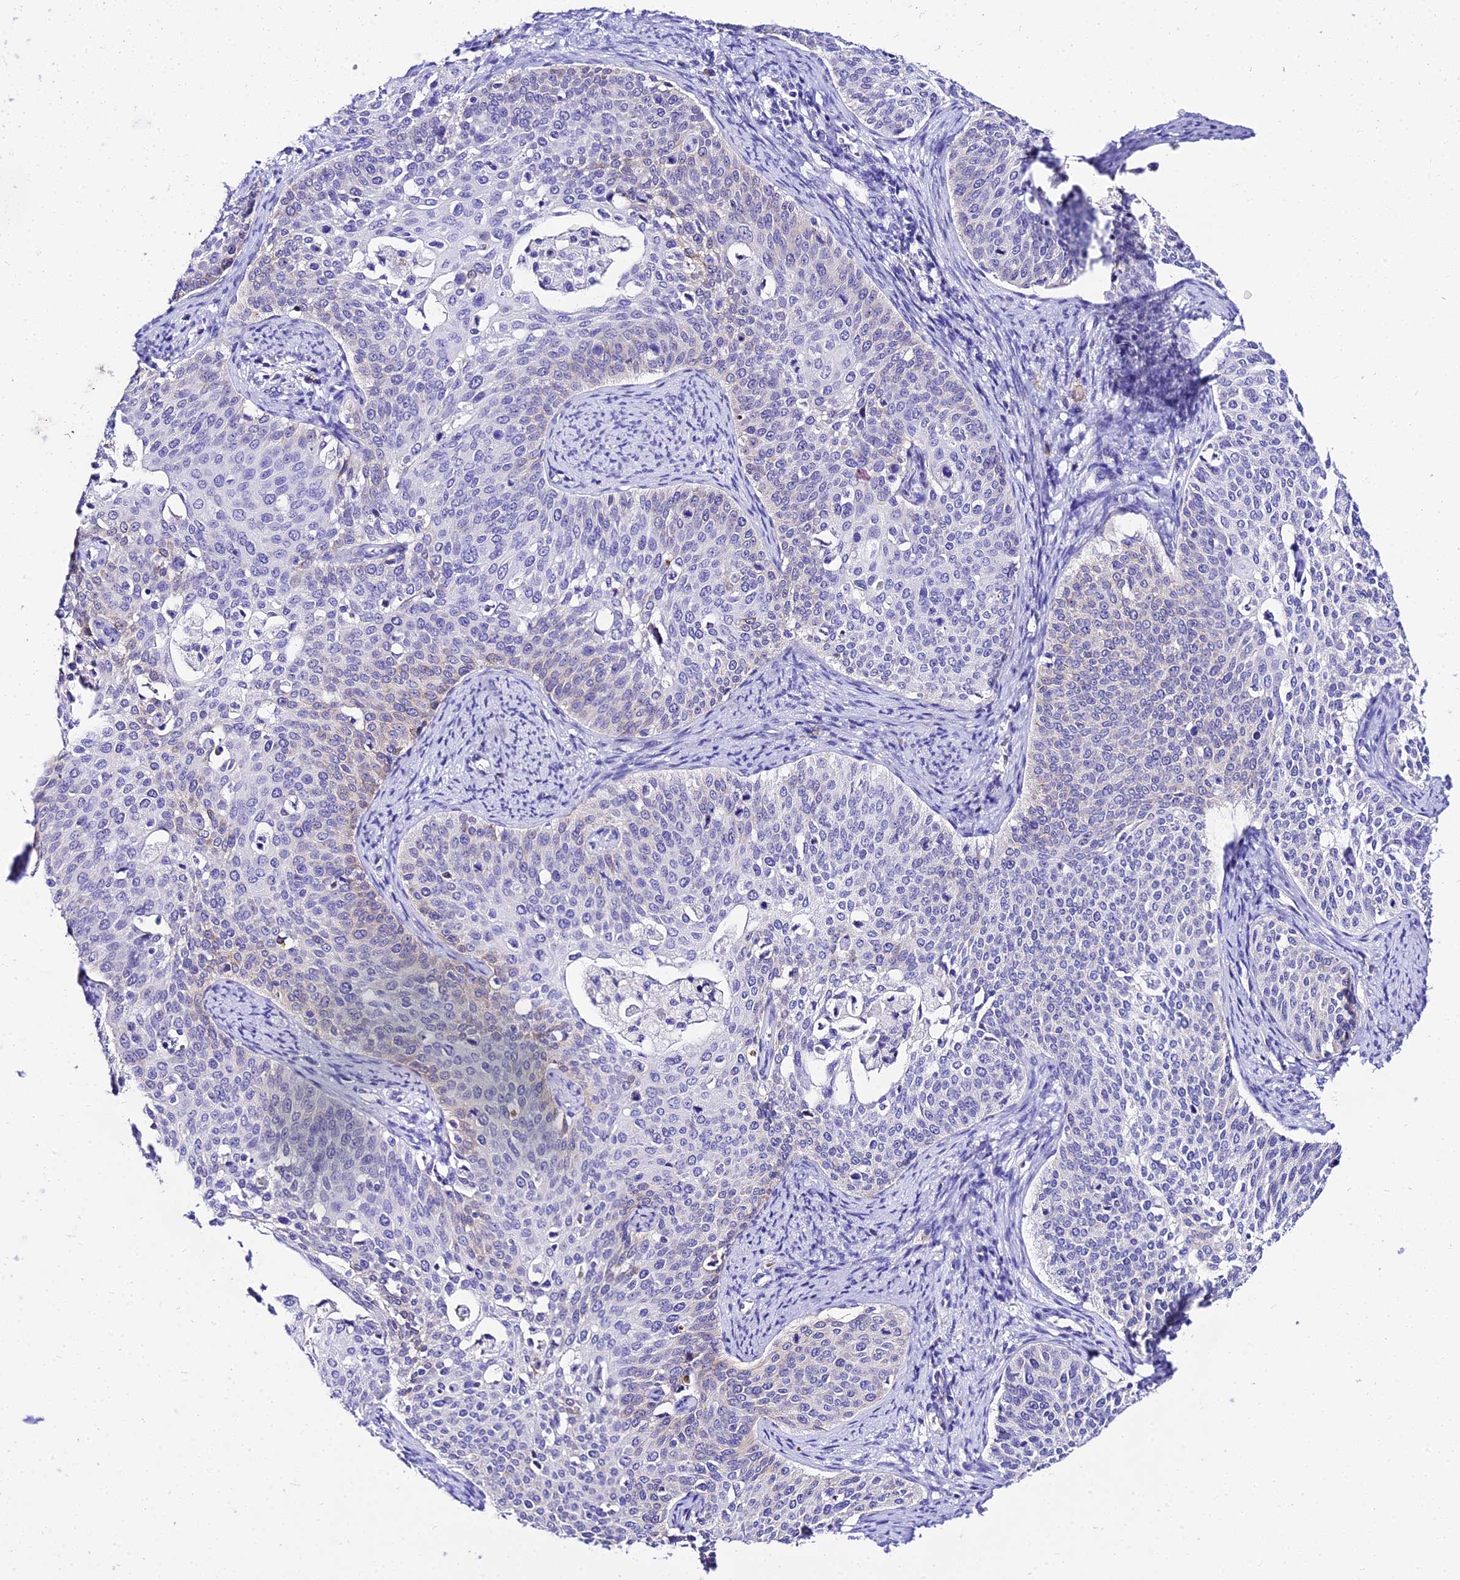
{"staining": {"intensity": "weak", "quantity": "<25%", "location": "cytoplasmic/membranous"}, "tissue": "cervical cancer", "cell_type": "Tumor cells", "image_type": "cancer", "snomed": [{"axis": "morphology", "description": "Squamous cell carcinoma, NOS"}, {"axis": "topography", "description": "Cervix"}], "caption": "Immunohistochemistry (IHC) of squamous cell carcinoma (cervical) exhibits no staining in tumor cells.", "gene": "DEFB106A", "patient": {"sex": "female", "age": 44}}